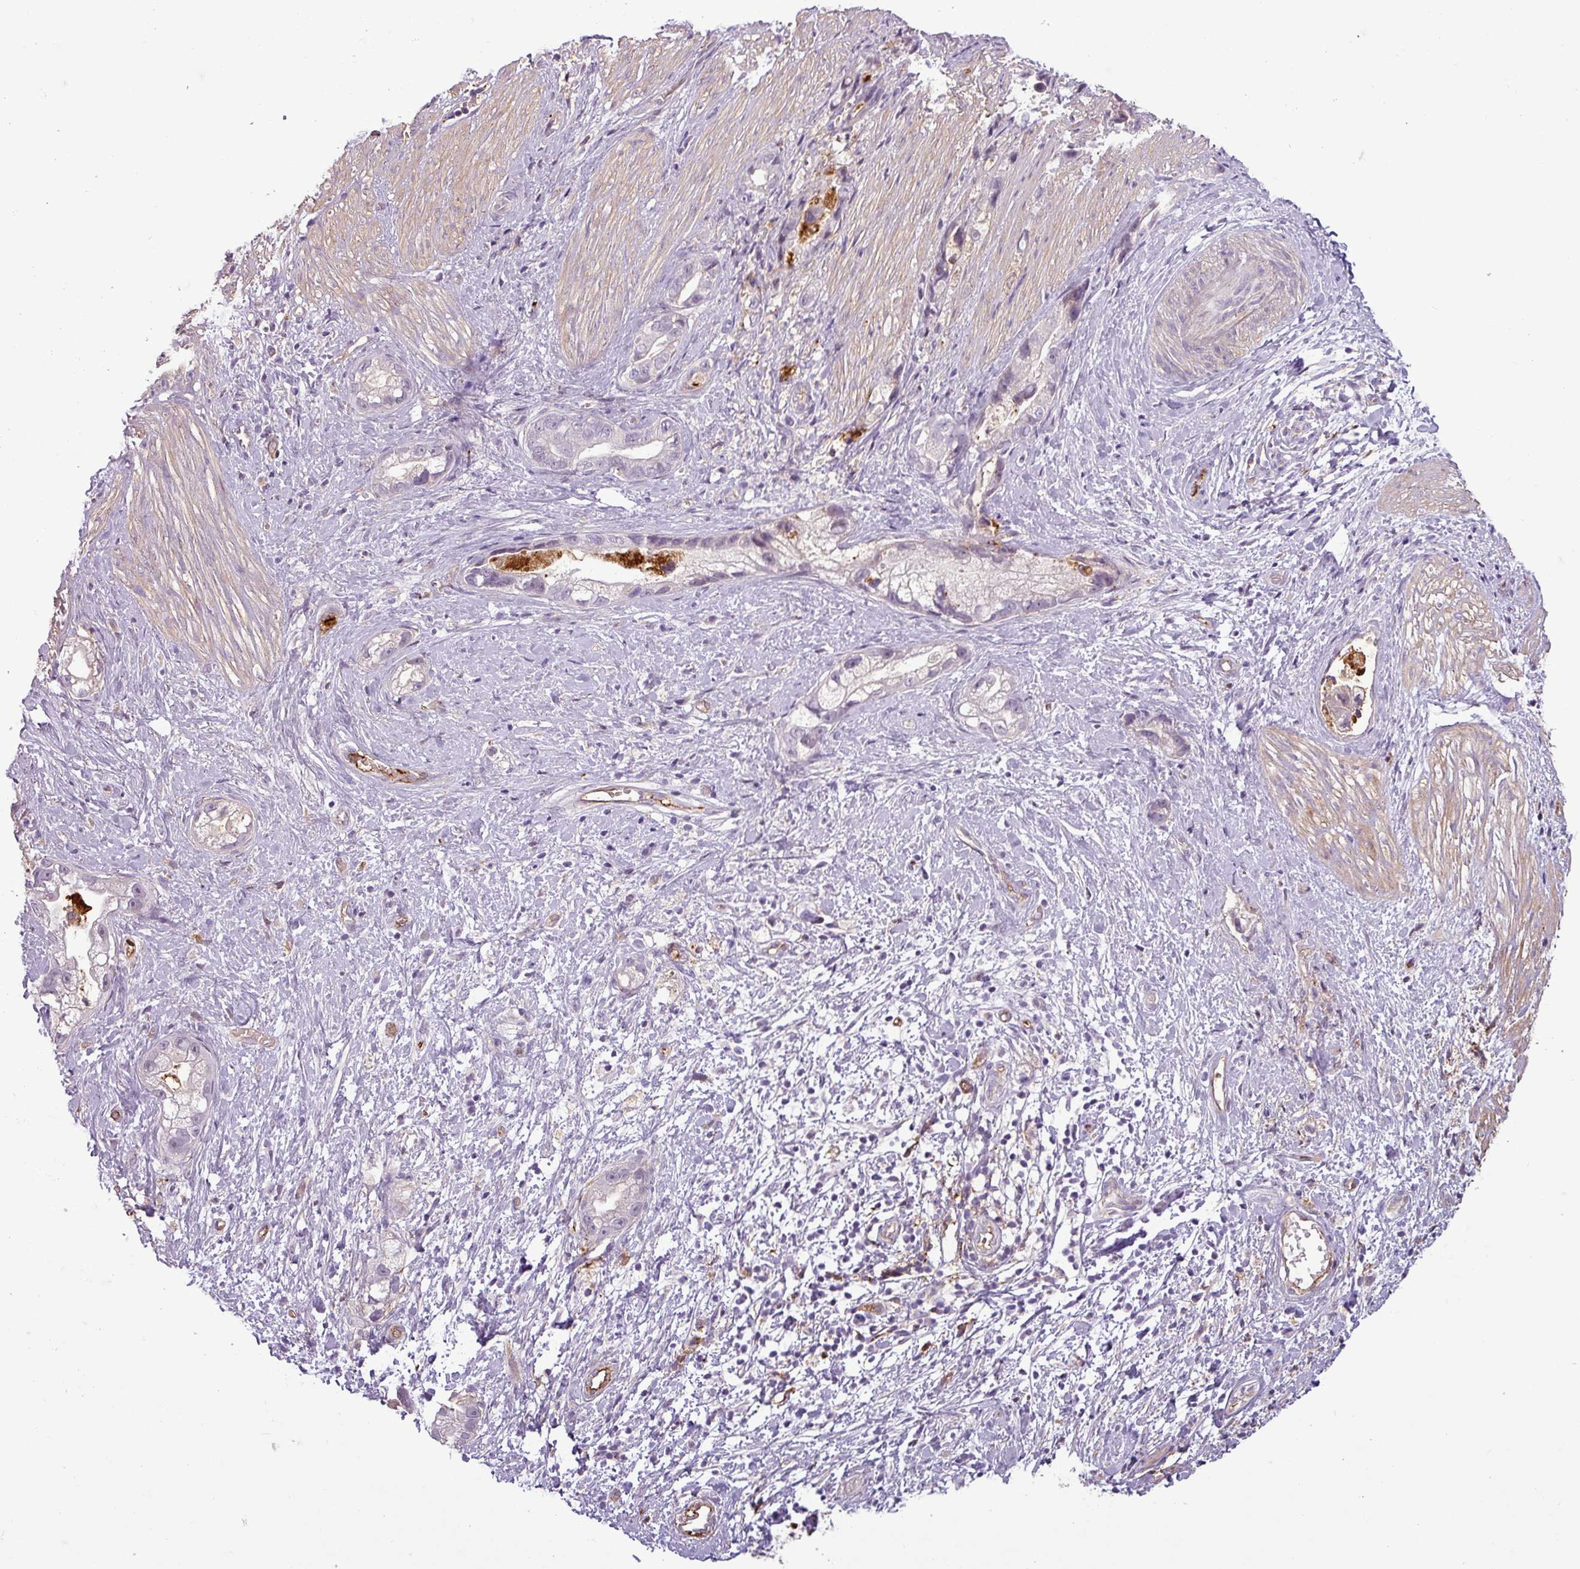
{"staining": {"intensity": "negative", "quantity": "none", "location": "none"}, "tissue": "stomach cancer", "cell_type": "Tumor cells", "image_type": "cancer", "snomed": [{"axis": "morphology", "description": "Adenocarcinoma, NOS"}, {"axis": "topography", "description": "Stomach"}], "caption": "Tumor cells are negative for protein expression in human stomach cancer (adenocarcinoma).", "gene": "APOC1", "patient": {"sex": "male", "age": 55}}